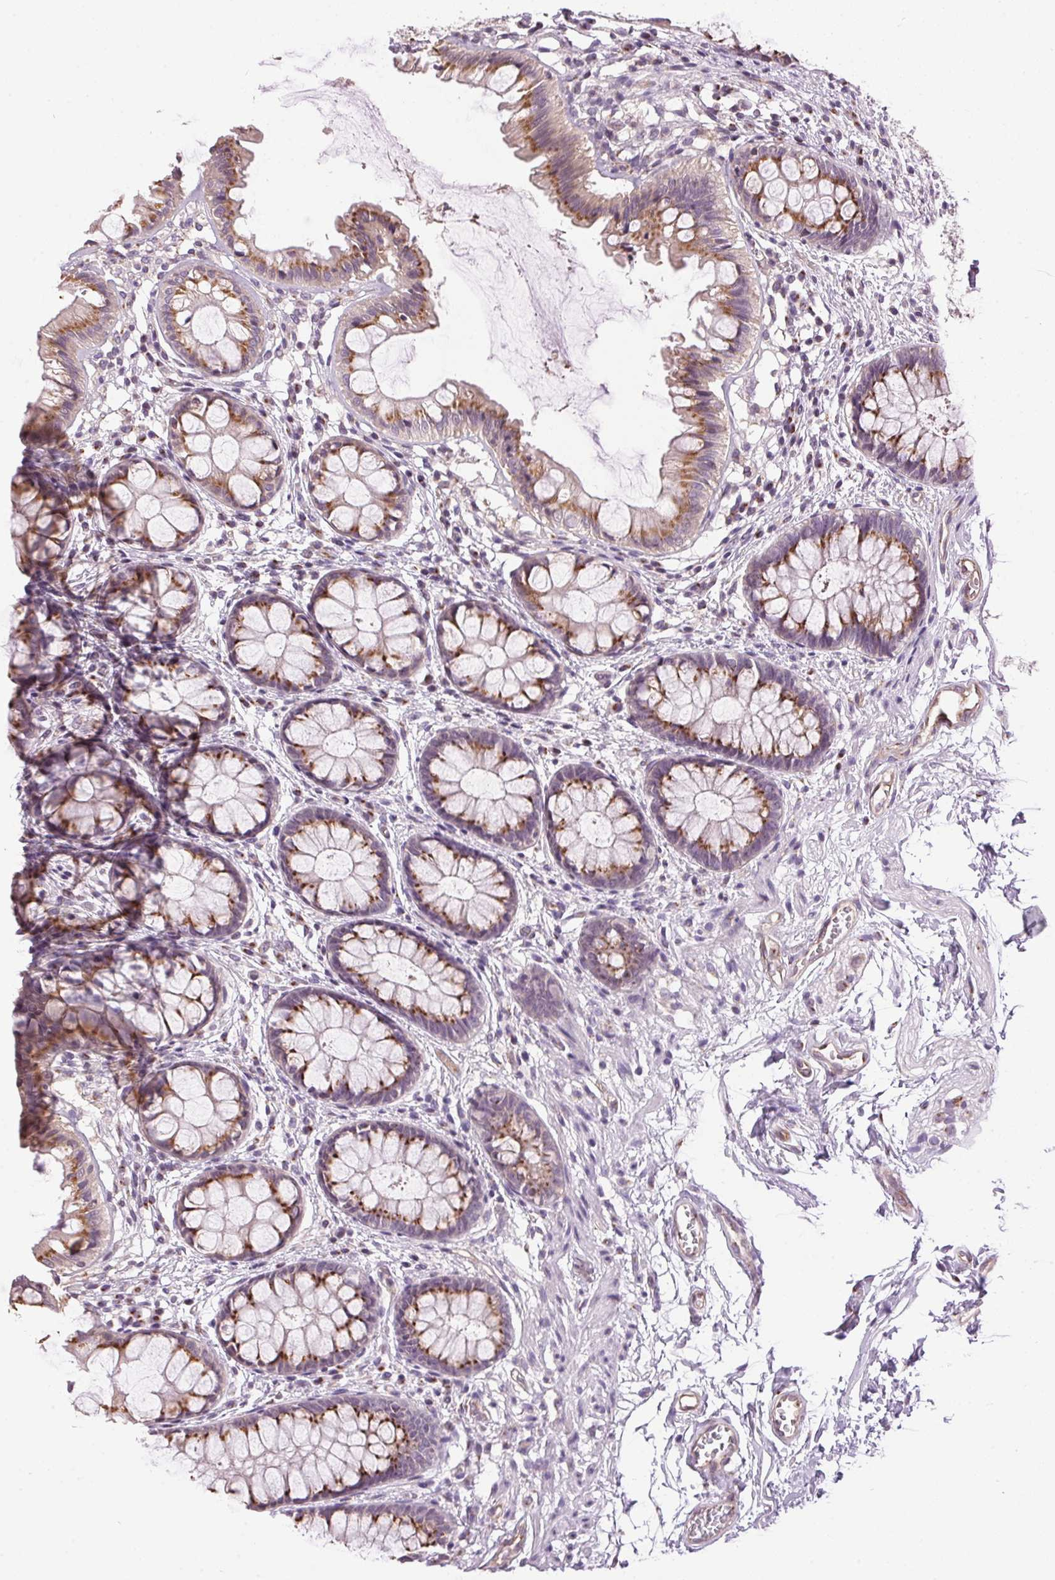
{"staining": {"intensity": "moderate", "quantity": ">75%", "location": "cytoplasmic/membranous"}, "tissue": "rectum", "cell_type": "Glandular cells", "image_type": "normal", "snomed": [{"axis": "morphology", "description": "Normal tissue, NOS"}, {"axis": "topography", "description": "Rectum"}], "caption": "The immunohistochemical stain labels moderate cytoplasmic/membranous expression in glandular cells of benign rectum. Using DAB (3,3'-diaminobenzidine) (brown) and hematoxylin (blue) stains, captured at high magnification using brightfield microscopy.", "gene": "GOLPH3", "patient": {"sex": "female", "age": 62}}